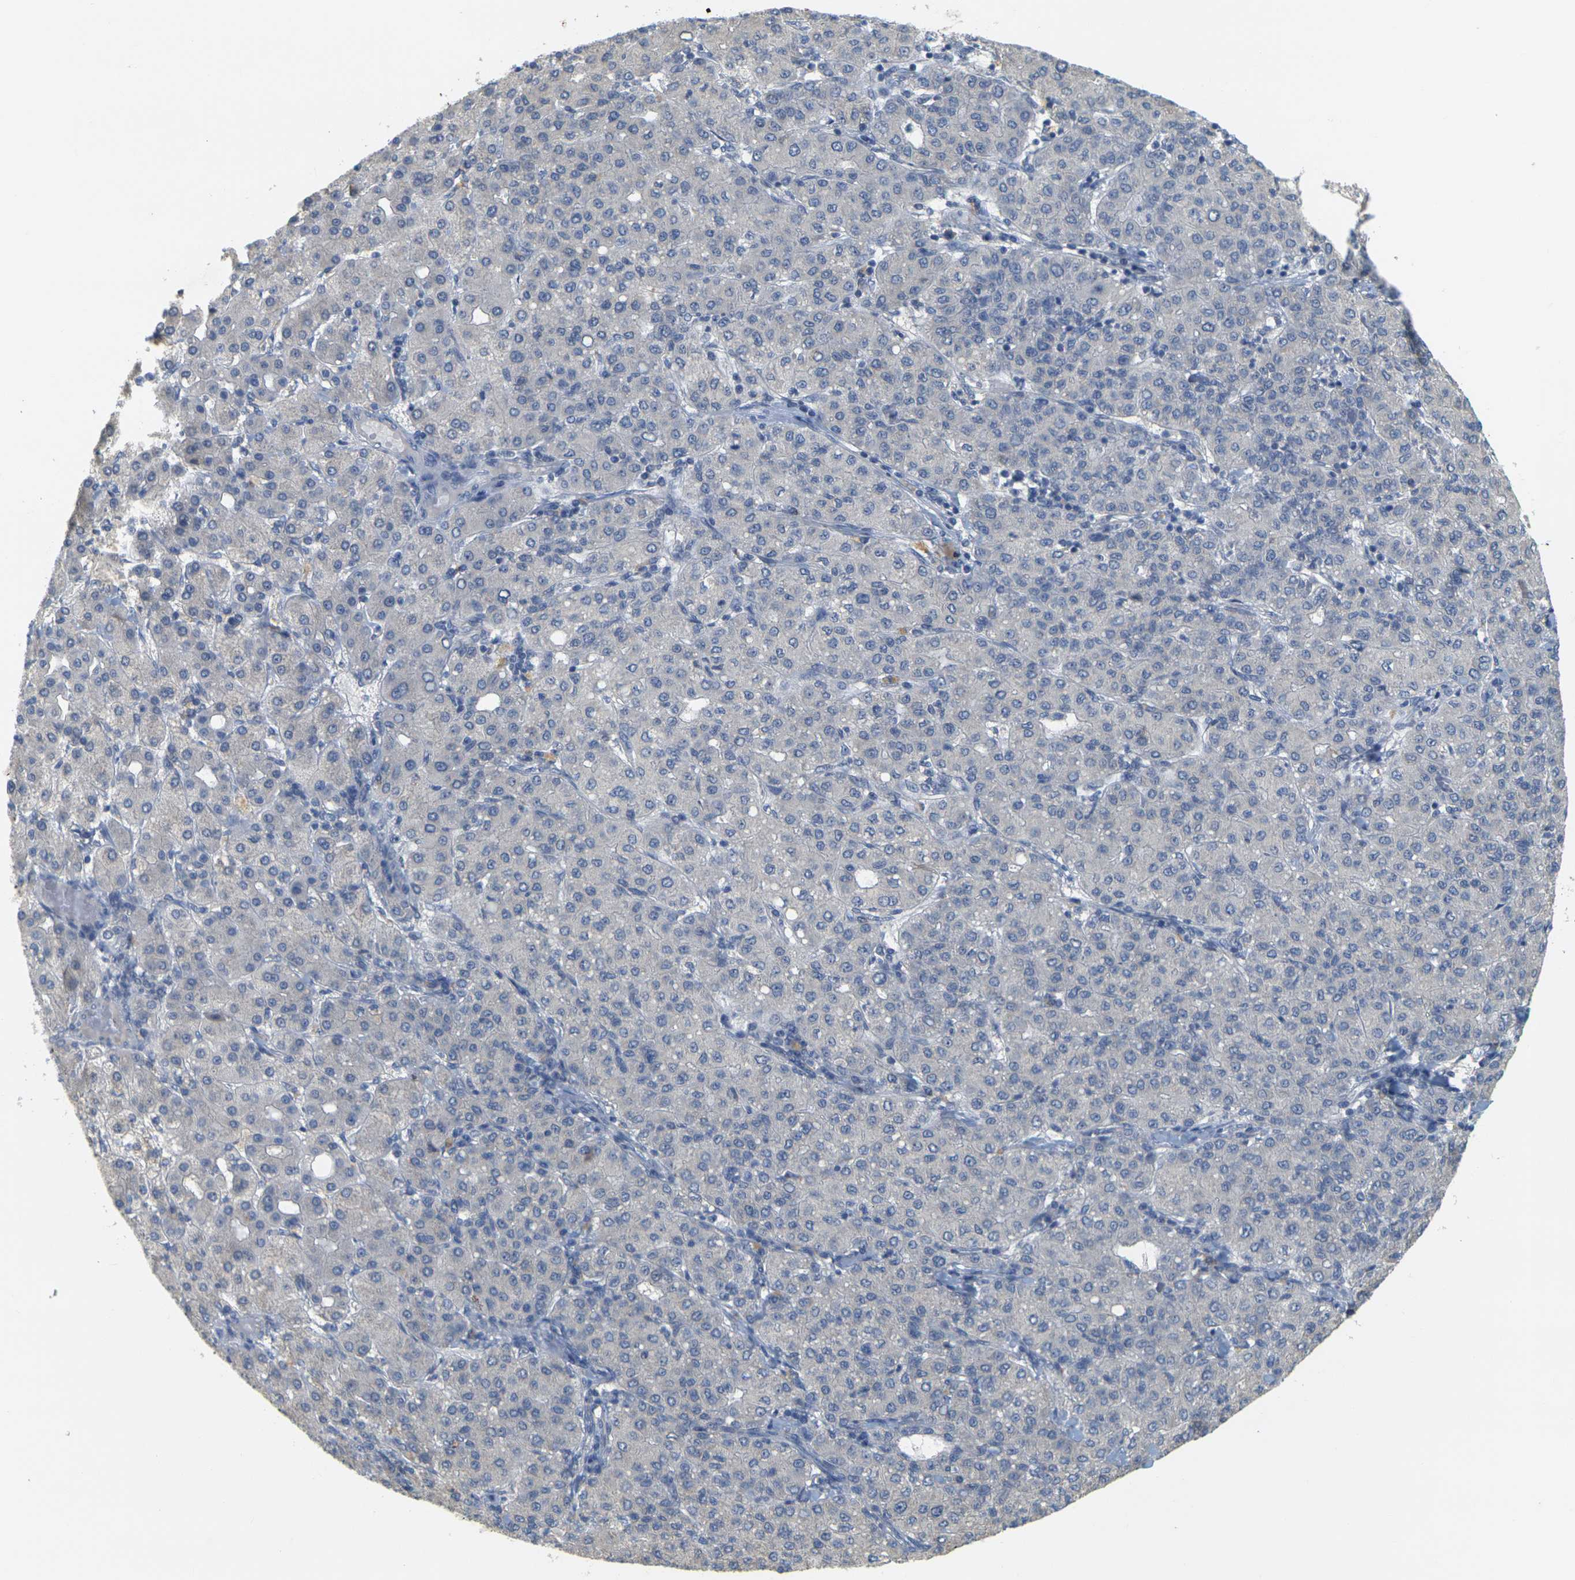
{"staining": {"intensity": "negative", "quantity": "none", "location": "none"}, "tissue": "liver cancer", "cell_type": "Tumor cells", "image_type": "cancer", "snomed": [{"axis": "morphology", "description": "Carcinoma, Hepatocellular, NOS"}, {"axis": "topography", "description": "Liver"}], "caption": "IHC photomicrograph of human liver cancer stained for a protein (brown), which exhibits no expression in tumor cells.", "gene": "GDAP1", "patient": {"sex": "male", "age": 65}}